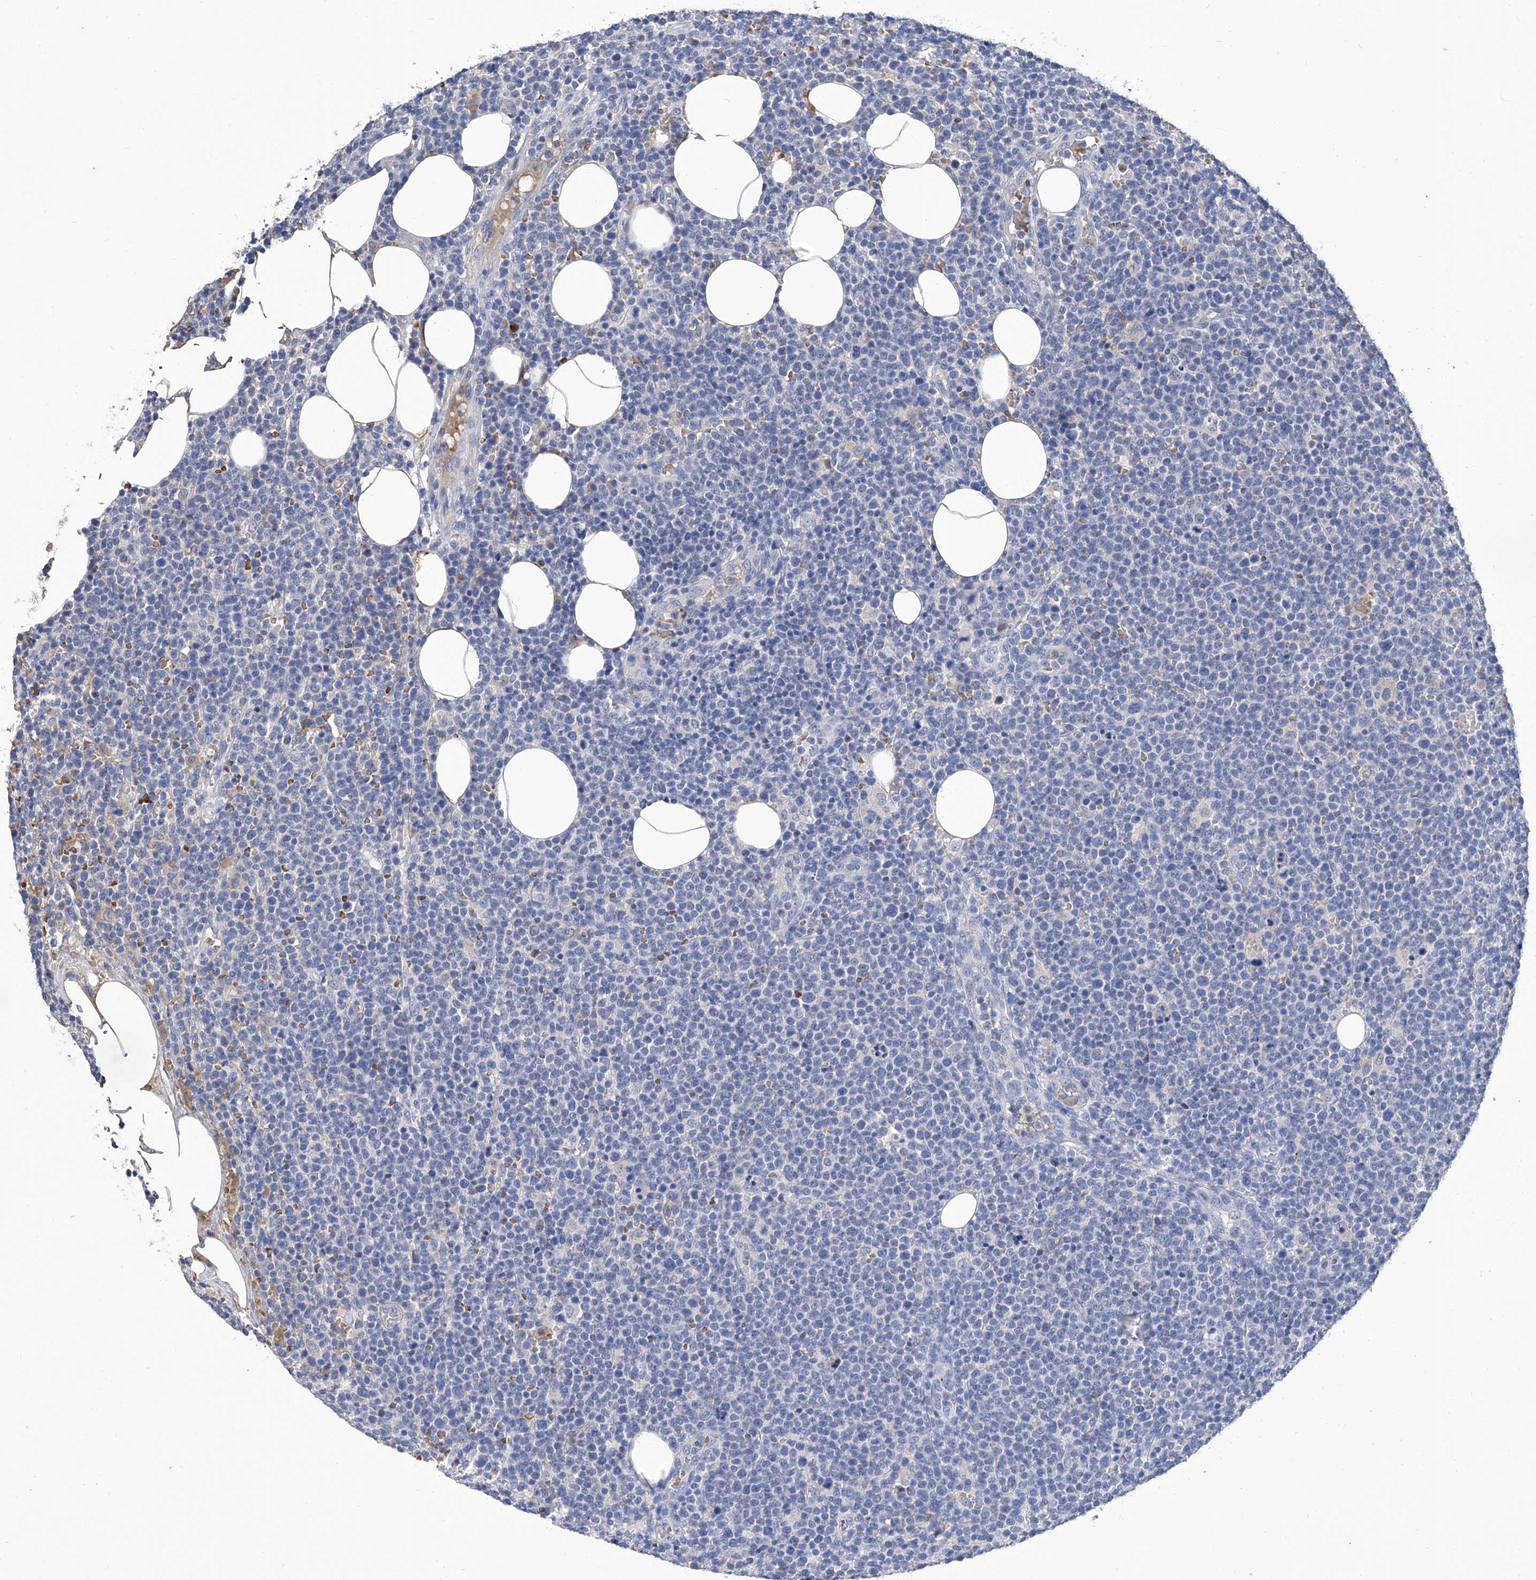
{"staining": {"intensity": "negative", "quantity": "none", "location": "none"}, "tissue": "lymphoma", "cell_type": "Tumor cells", "image_type": "cancer", "snomed": [{"axis": "morphology", "description": "Malignant lymphoma, non-Hodgkin's type, High grade"}, {"axis": "topography", "description": "Lymph node"}], "caption": "Protein analysis of lymphoma reveals no significant positivity in tumor cells.", "gene": "GPT", "patient": {"sex": "male", "age": 61}}